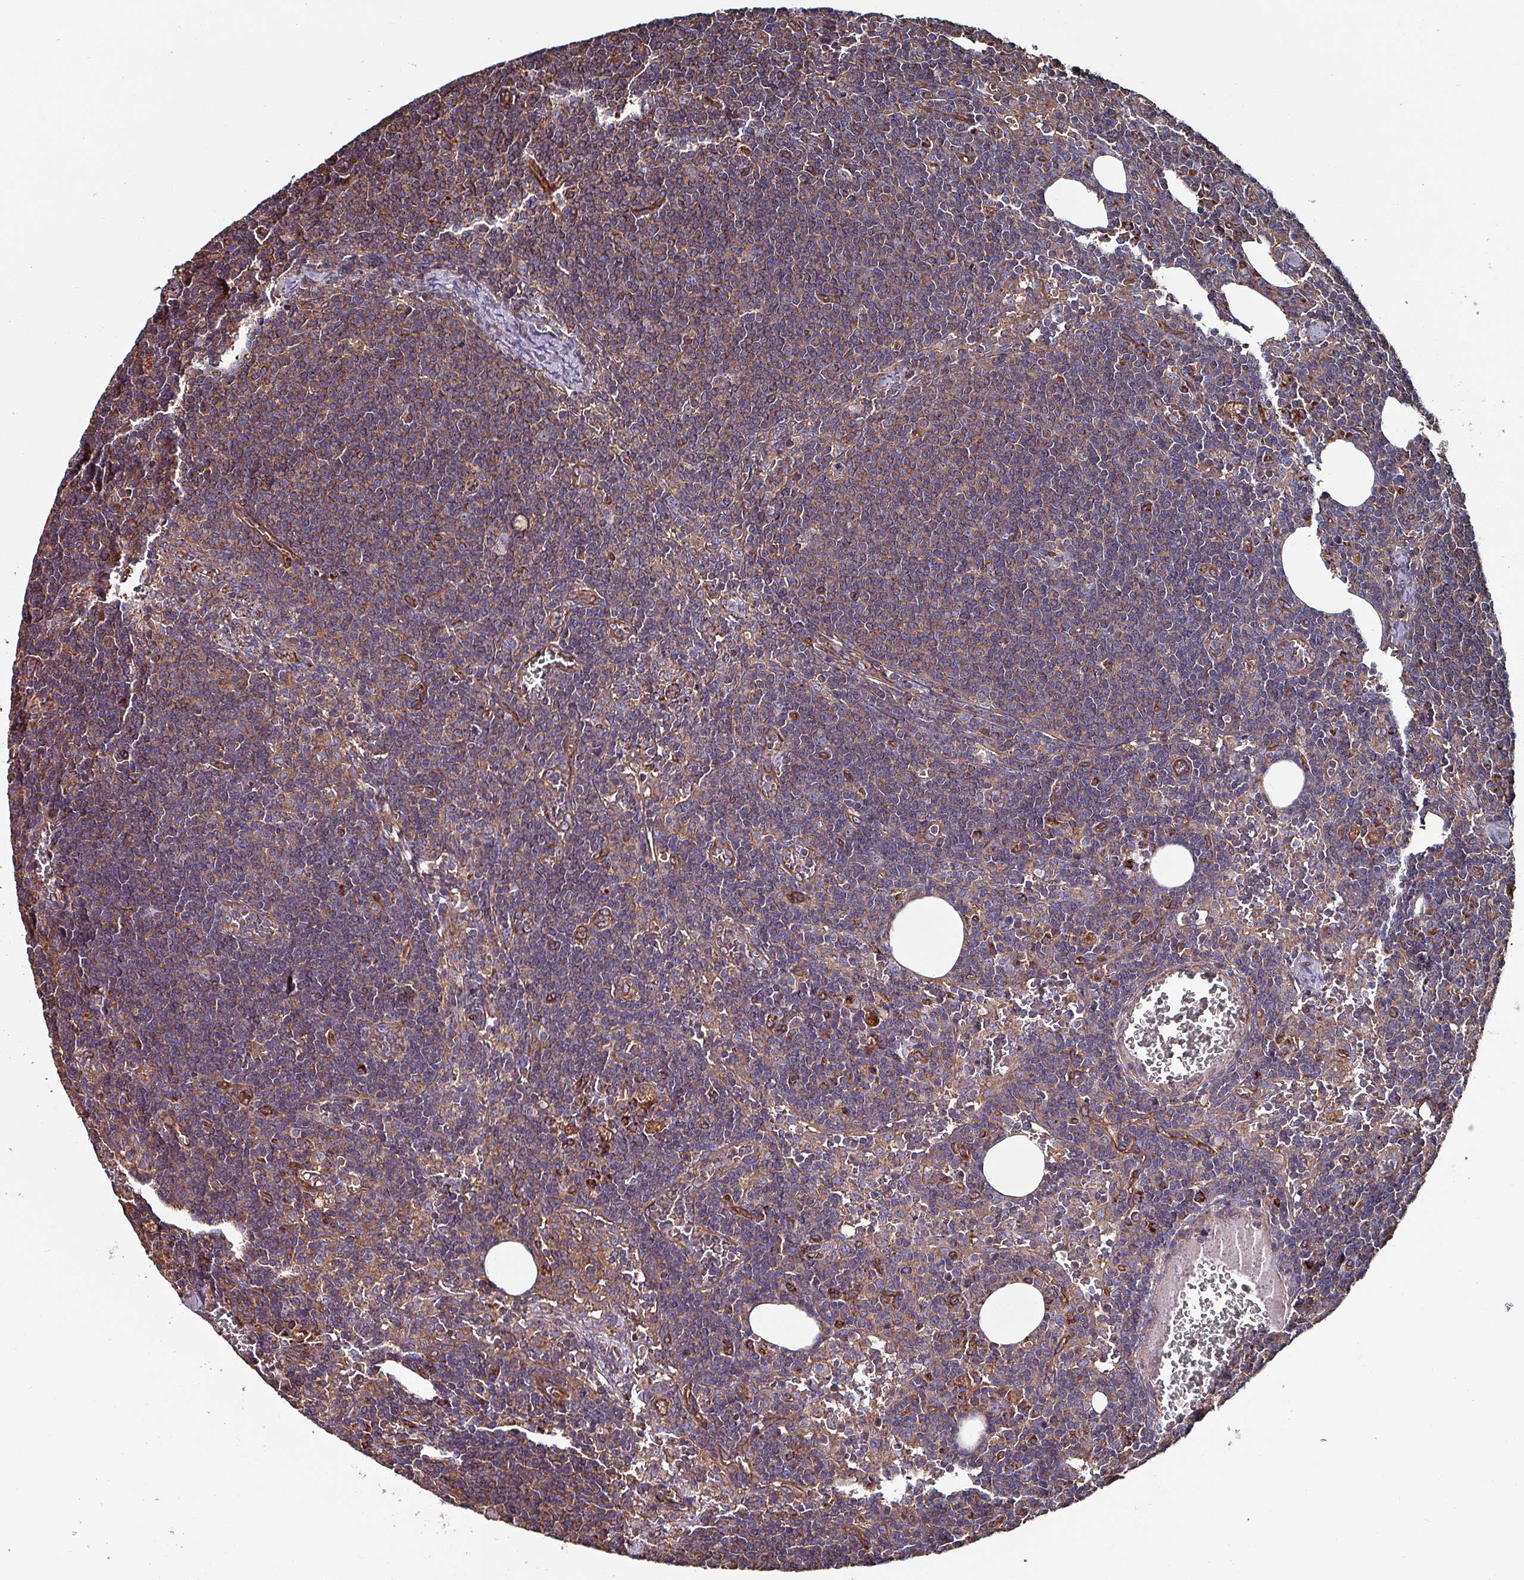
{"staining": {"intensity": "weak", "quantity": "25%-75%", "location": "cytoplasmic/membranous"}, "tissue": "lymph node", "cell_type": "Germinal center cells", "image_type": "normal", "snomed": [{"axis": "morphology", "description": "Normal tissue, NOS"}, {"axis": "topography", "description": "Lymph node"}], "caption": "Immunohistochemical staining of unremarkable human lymph node reveals weak cytoplasmic/membranous protein staining in about 25%-75% of germinal center cells.", "gene": "ANO10", "patient": {"sex": "female", "age": 27}}